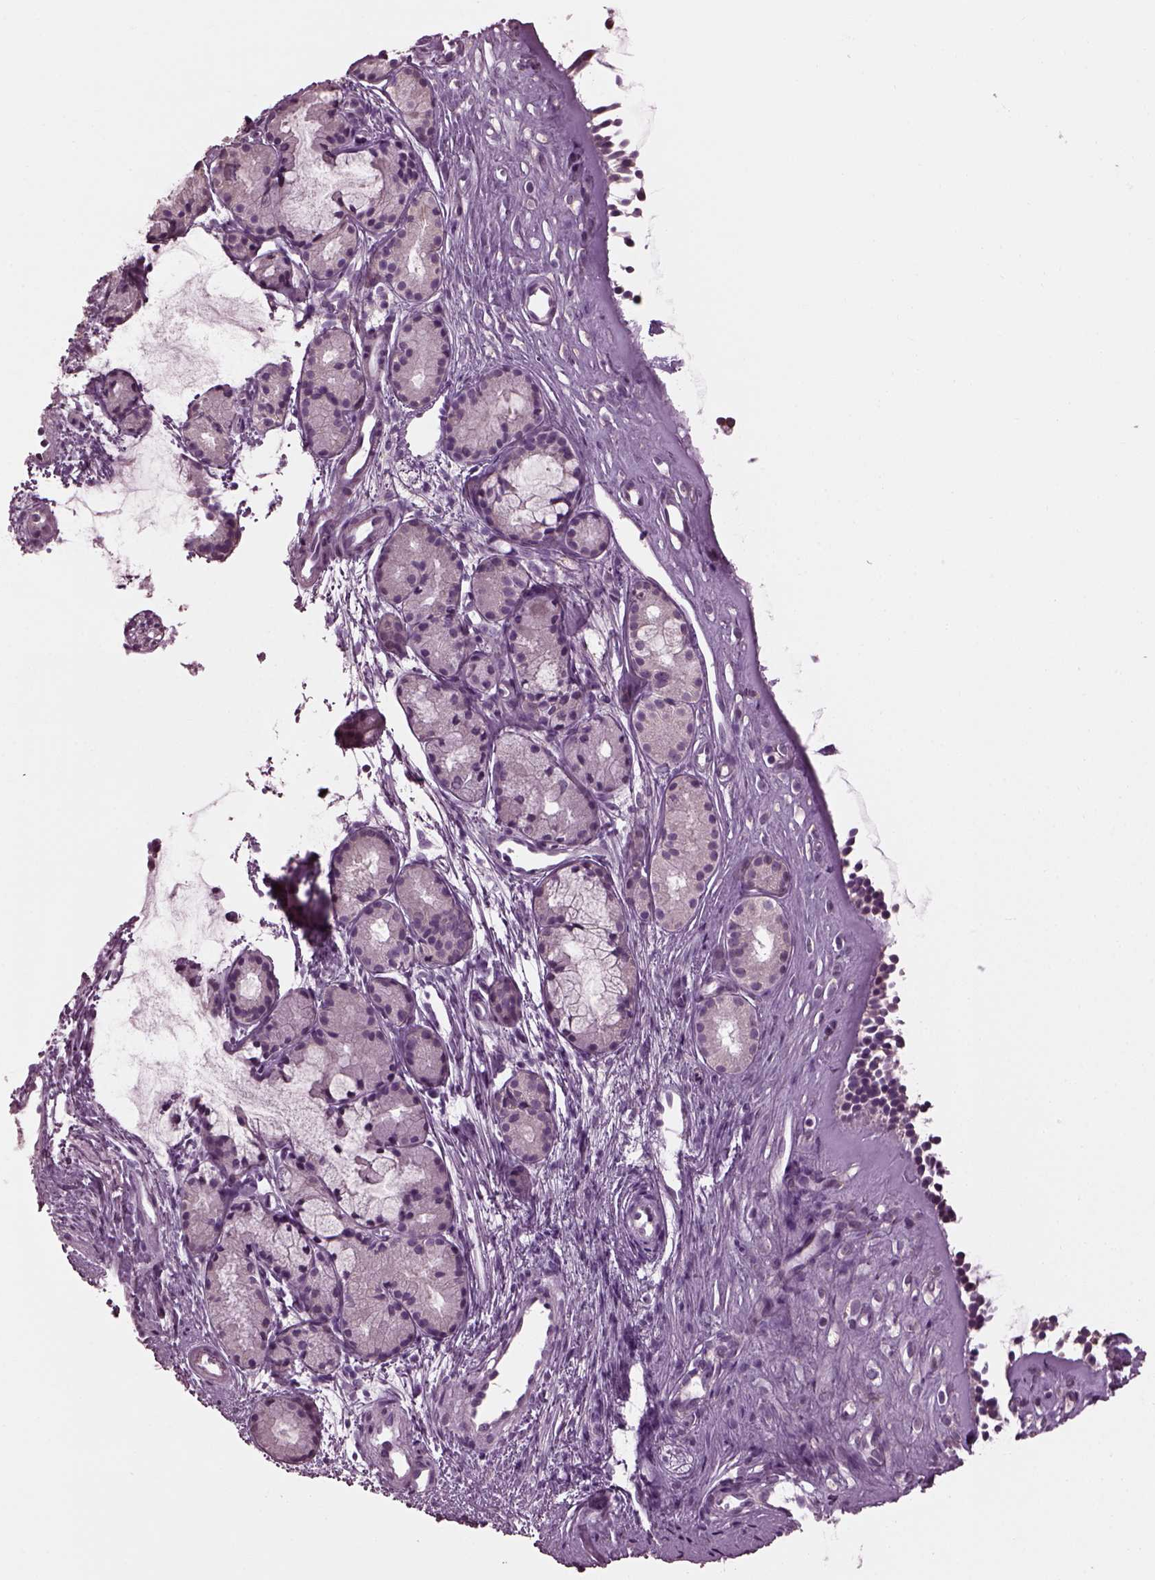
{"staining": {"intensity": "weak", "quantity": "<25%", "location": "cytoplasmic/membranous"}, "tissue": "nasopharynx", "cell_type": "Respiratory epithelial cells", "image_type": "normal", "snomed": [{"axis": "morphology", "description": "Normal tissue, NOS"}, {"axis": "topography", "description": "Nasopharynx"}], "caption": "Respiratory epithelial cells are negative for brown protein staining in unremarkable nasopharynx. (DAB (3,3'-diaminobenzidine) immunohistochemistry with hematoxylin counter stain).", "gene": "CABP5", "patient": {"sex": "female", "age": 52}}